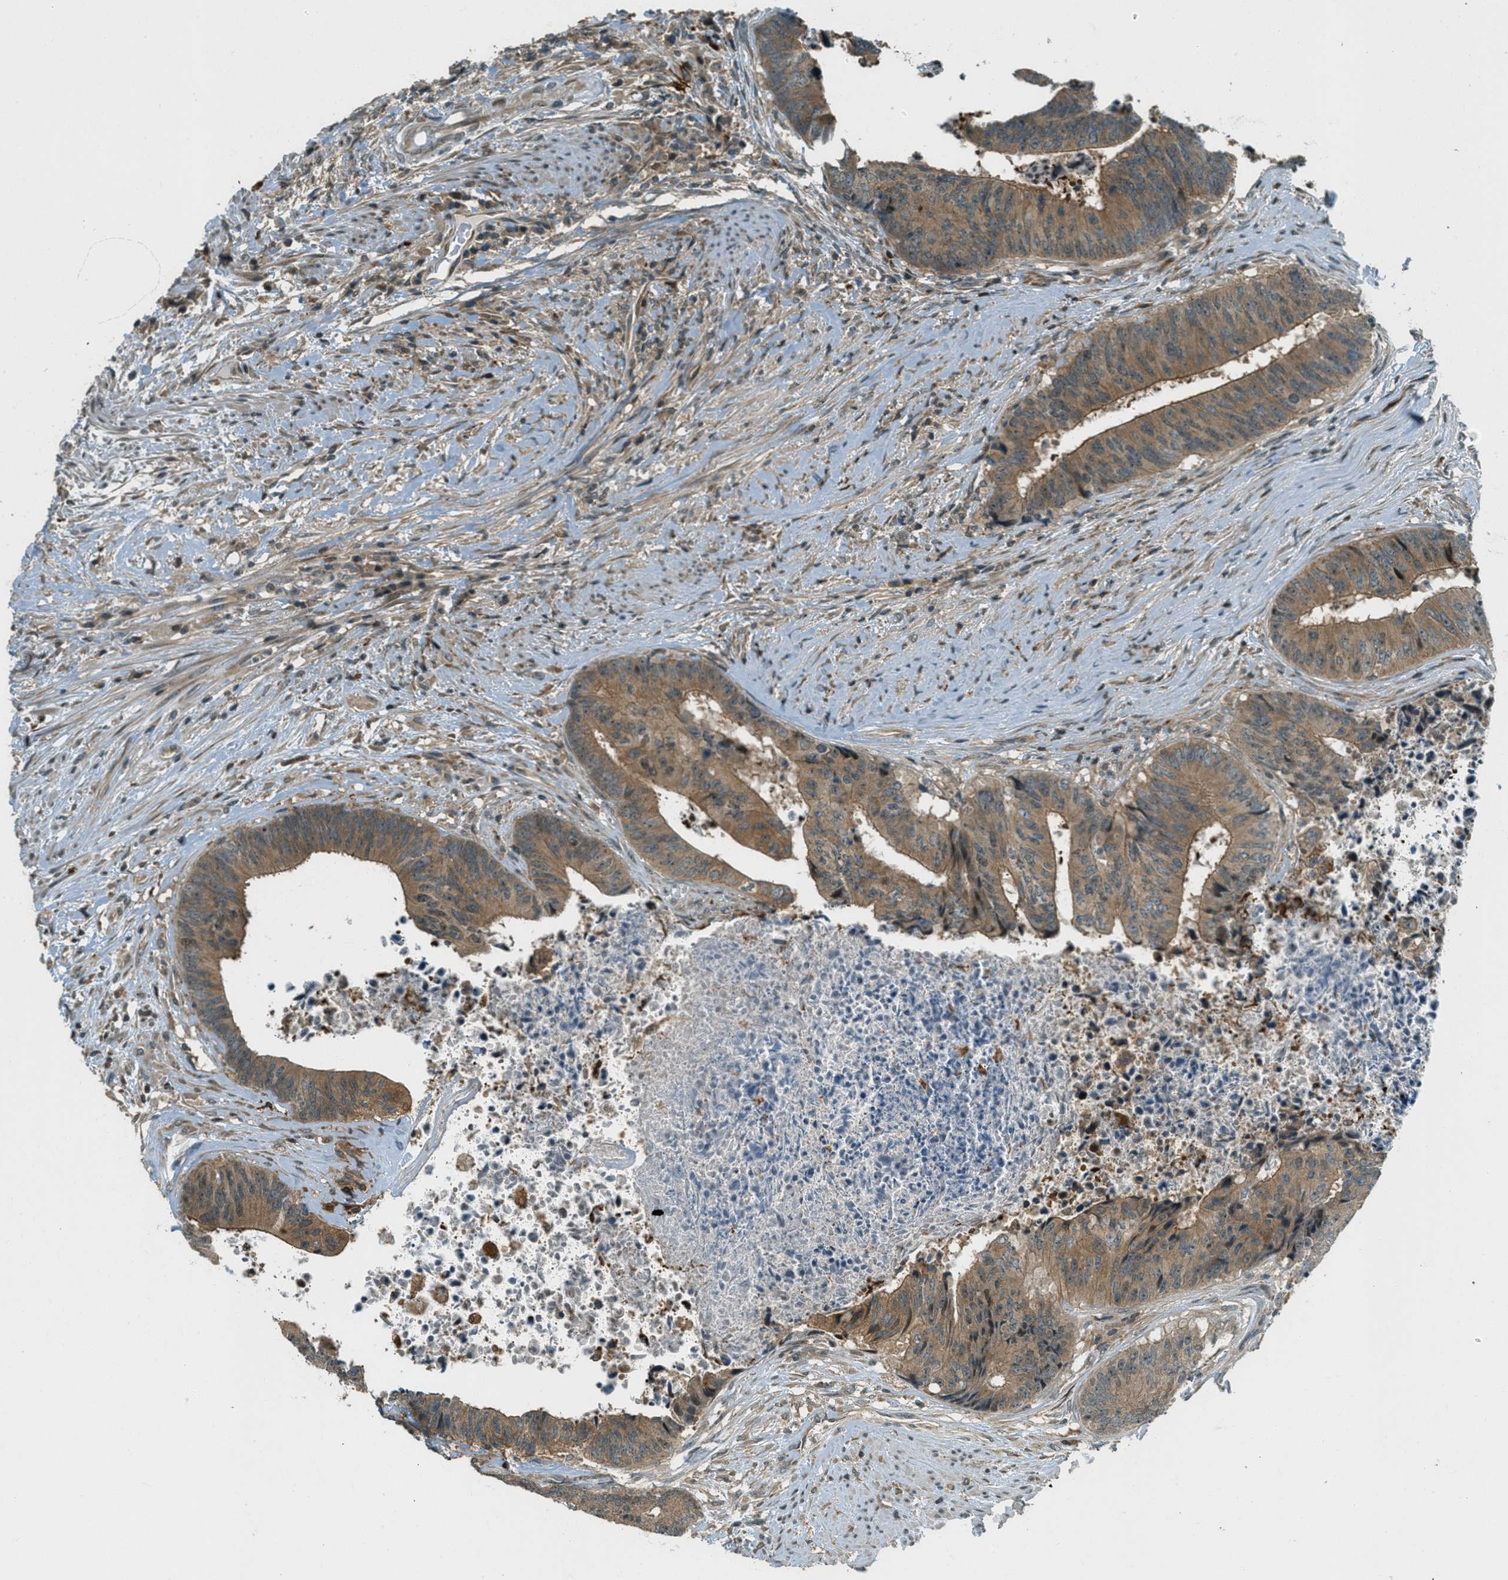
{"staining": {"intensity": "moderate", "quantity": ">75%", "location": "cytoplasmic/membranous"}, "tissue": "colorectal cancer", "cell_type": "Tumor cells", "image_type": "cancer", "snomed": [{"axis": "morphology", "description": "Adenocarcinoma, NOS"}, {"axis": "topography", "description": "Rectum"}], "caption": "An image of colorectal cancer stained for a protein displays moderate cytoplasmic/membranous brown staining in tumor cells. Nuclei are stained in blue.", "gene": "PTPN23", "patient": {"sex": "male", "age": 72}}